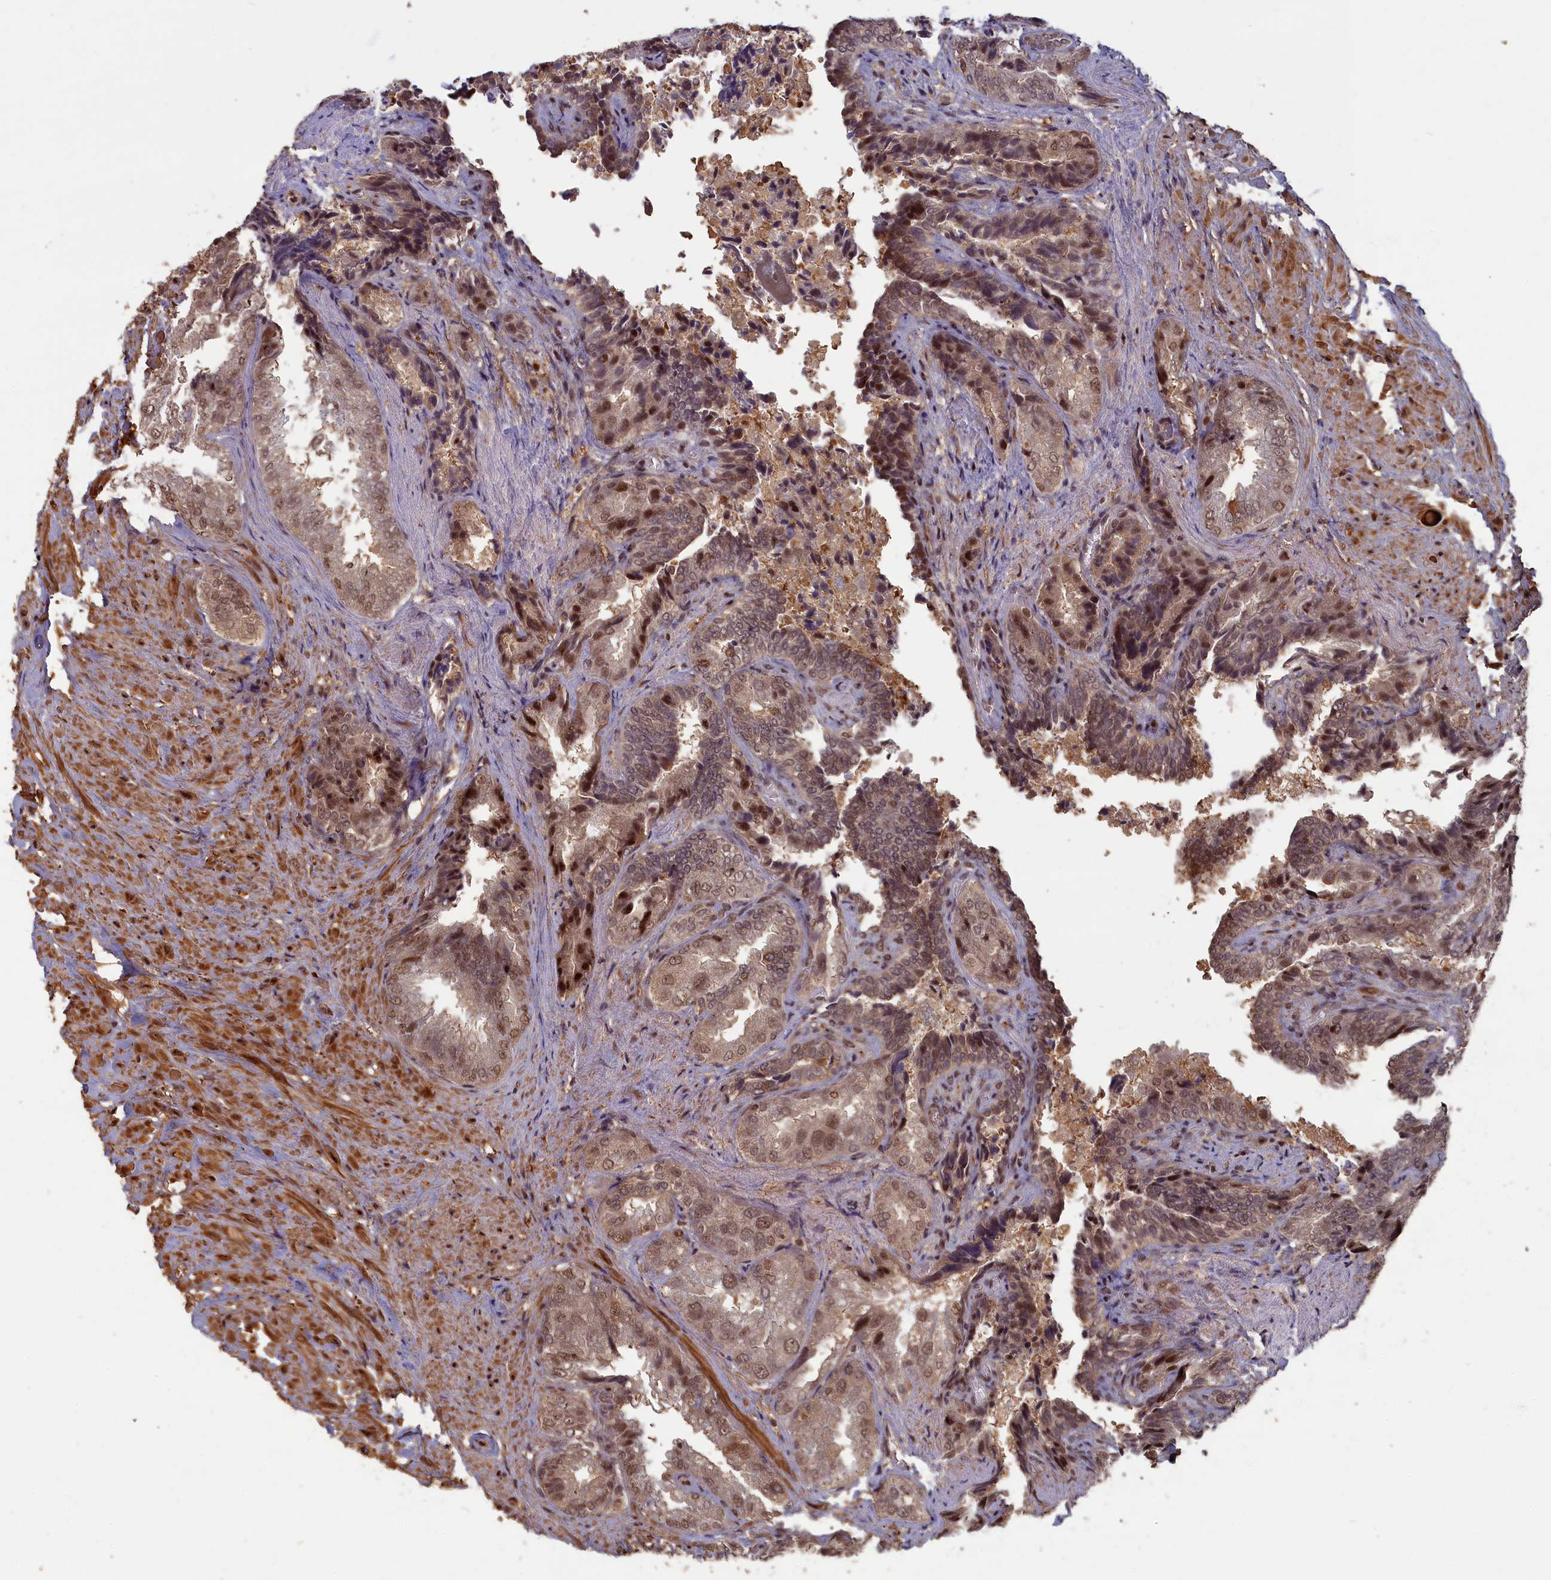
{"staining": {"intensity": "moderate", "quantity": ">75%", "location": "cytoplasmic/membranous,nuclear"}, "tissue": "seminal vesicle", "cell_type": "Glandular cells", "image_type": "normal", "snomed": [{"axis": "morphology", "description": "Normal tissue, NOS"}, {"axis": "topography", "description": "Seminal veicle"}, {"axis": "topography", "description": "Peripheral nerve tissue"}], "caption": "Glandular cells display medium levels of moderate cytoplasmic/membranous,nuclear positivity in about >75% of cells in benign human seminal vesicle.", "gene": "HIF3A", "patient": {"sex": "male", "age": 63}}